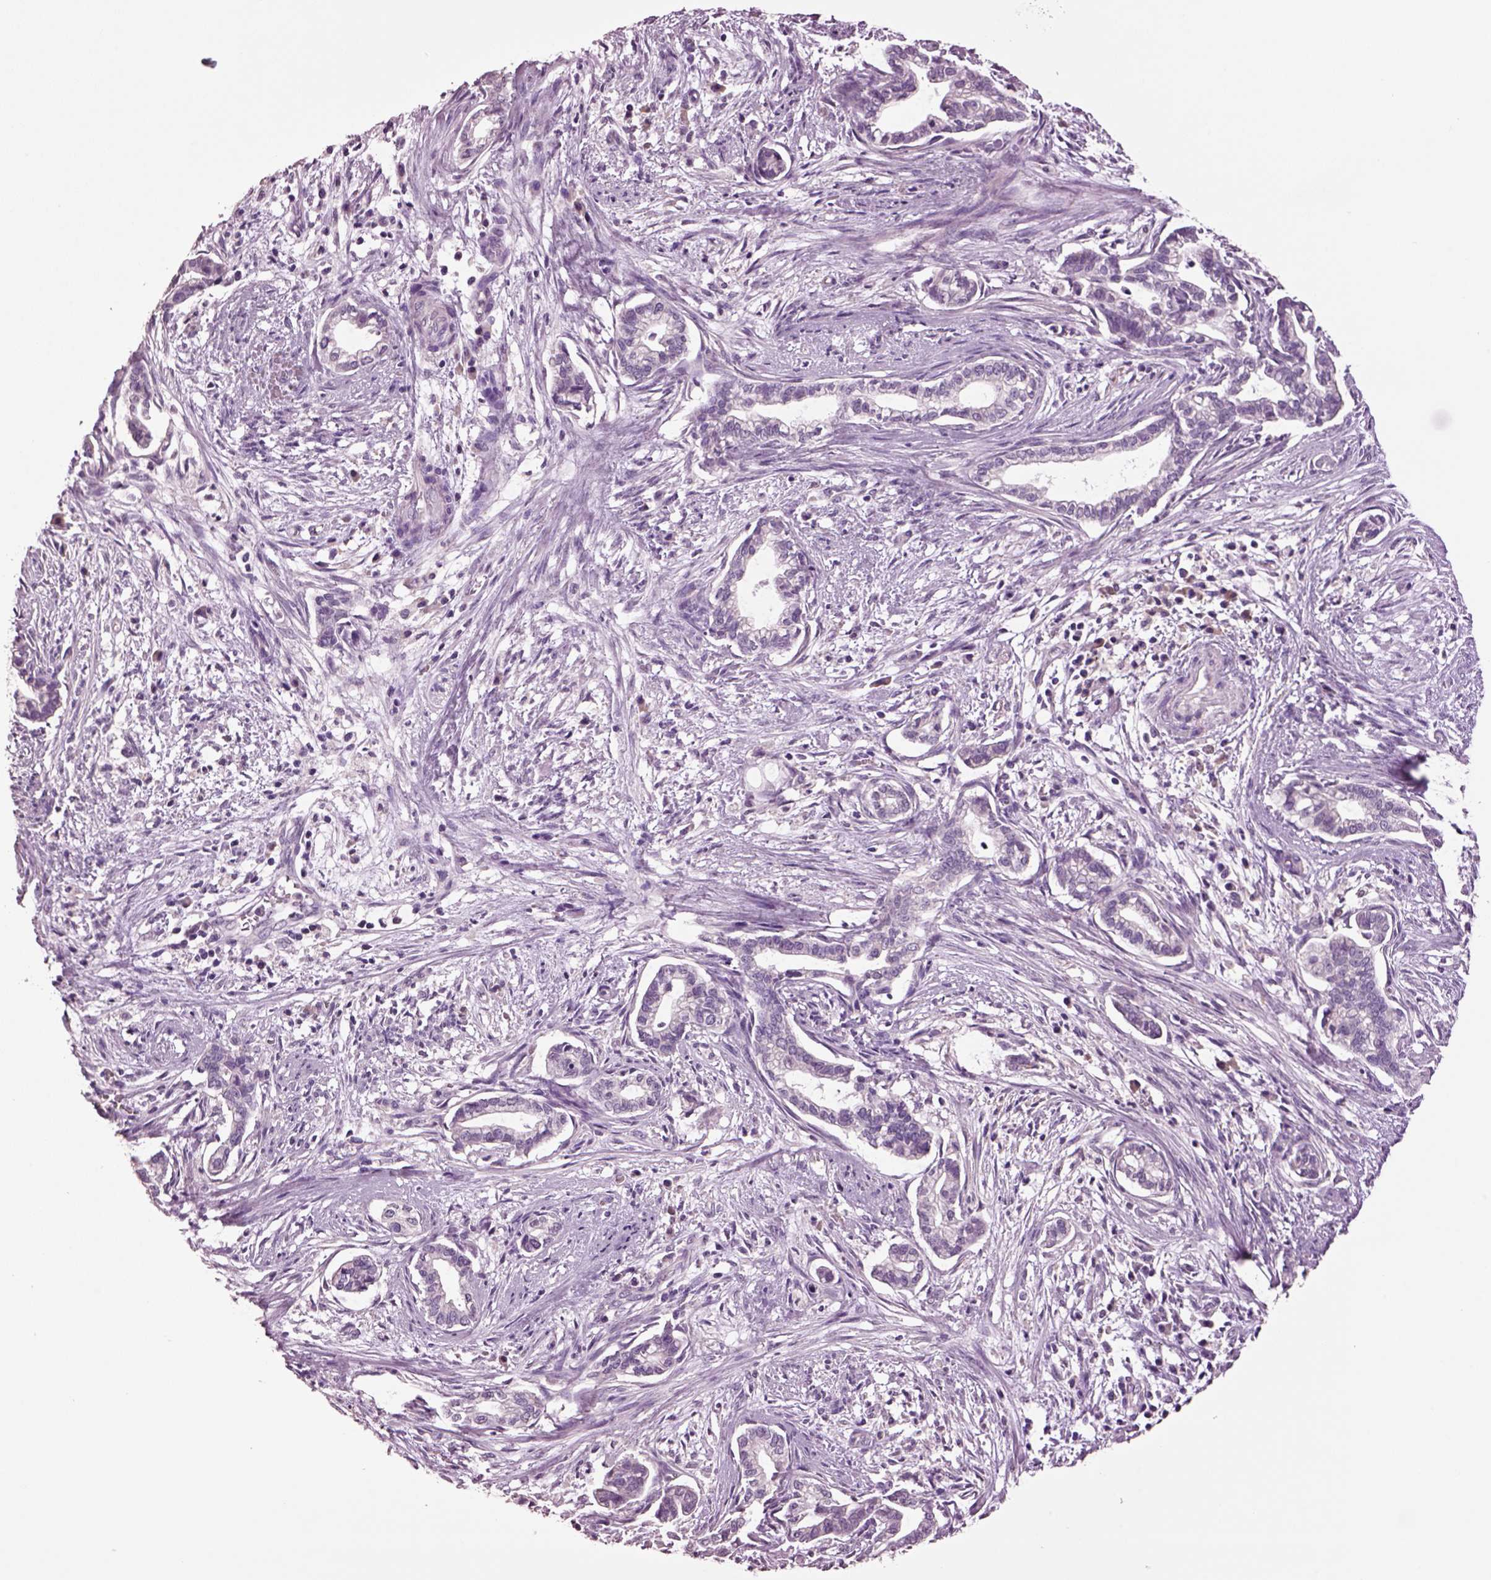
{"staining": {"intensity": "negative", "quantity": "none", "location": "none"}, "tissue": "cervical cancer", "cell_type": "Tumor cells", "image_type": "cancer", "snomed": [{"axis": "morphology", "description": "Adenocarcinoma, NOS"}, {"axis": "topography", "description": "Cervix"}], "caption": "Tumor cells are negative for brown protein staining in cervical cancer (adenocarcinoma).", "gene": "CLPSL1", "patient": {"sex": "female", "age": 62}}